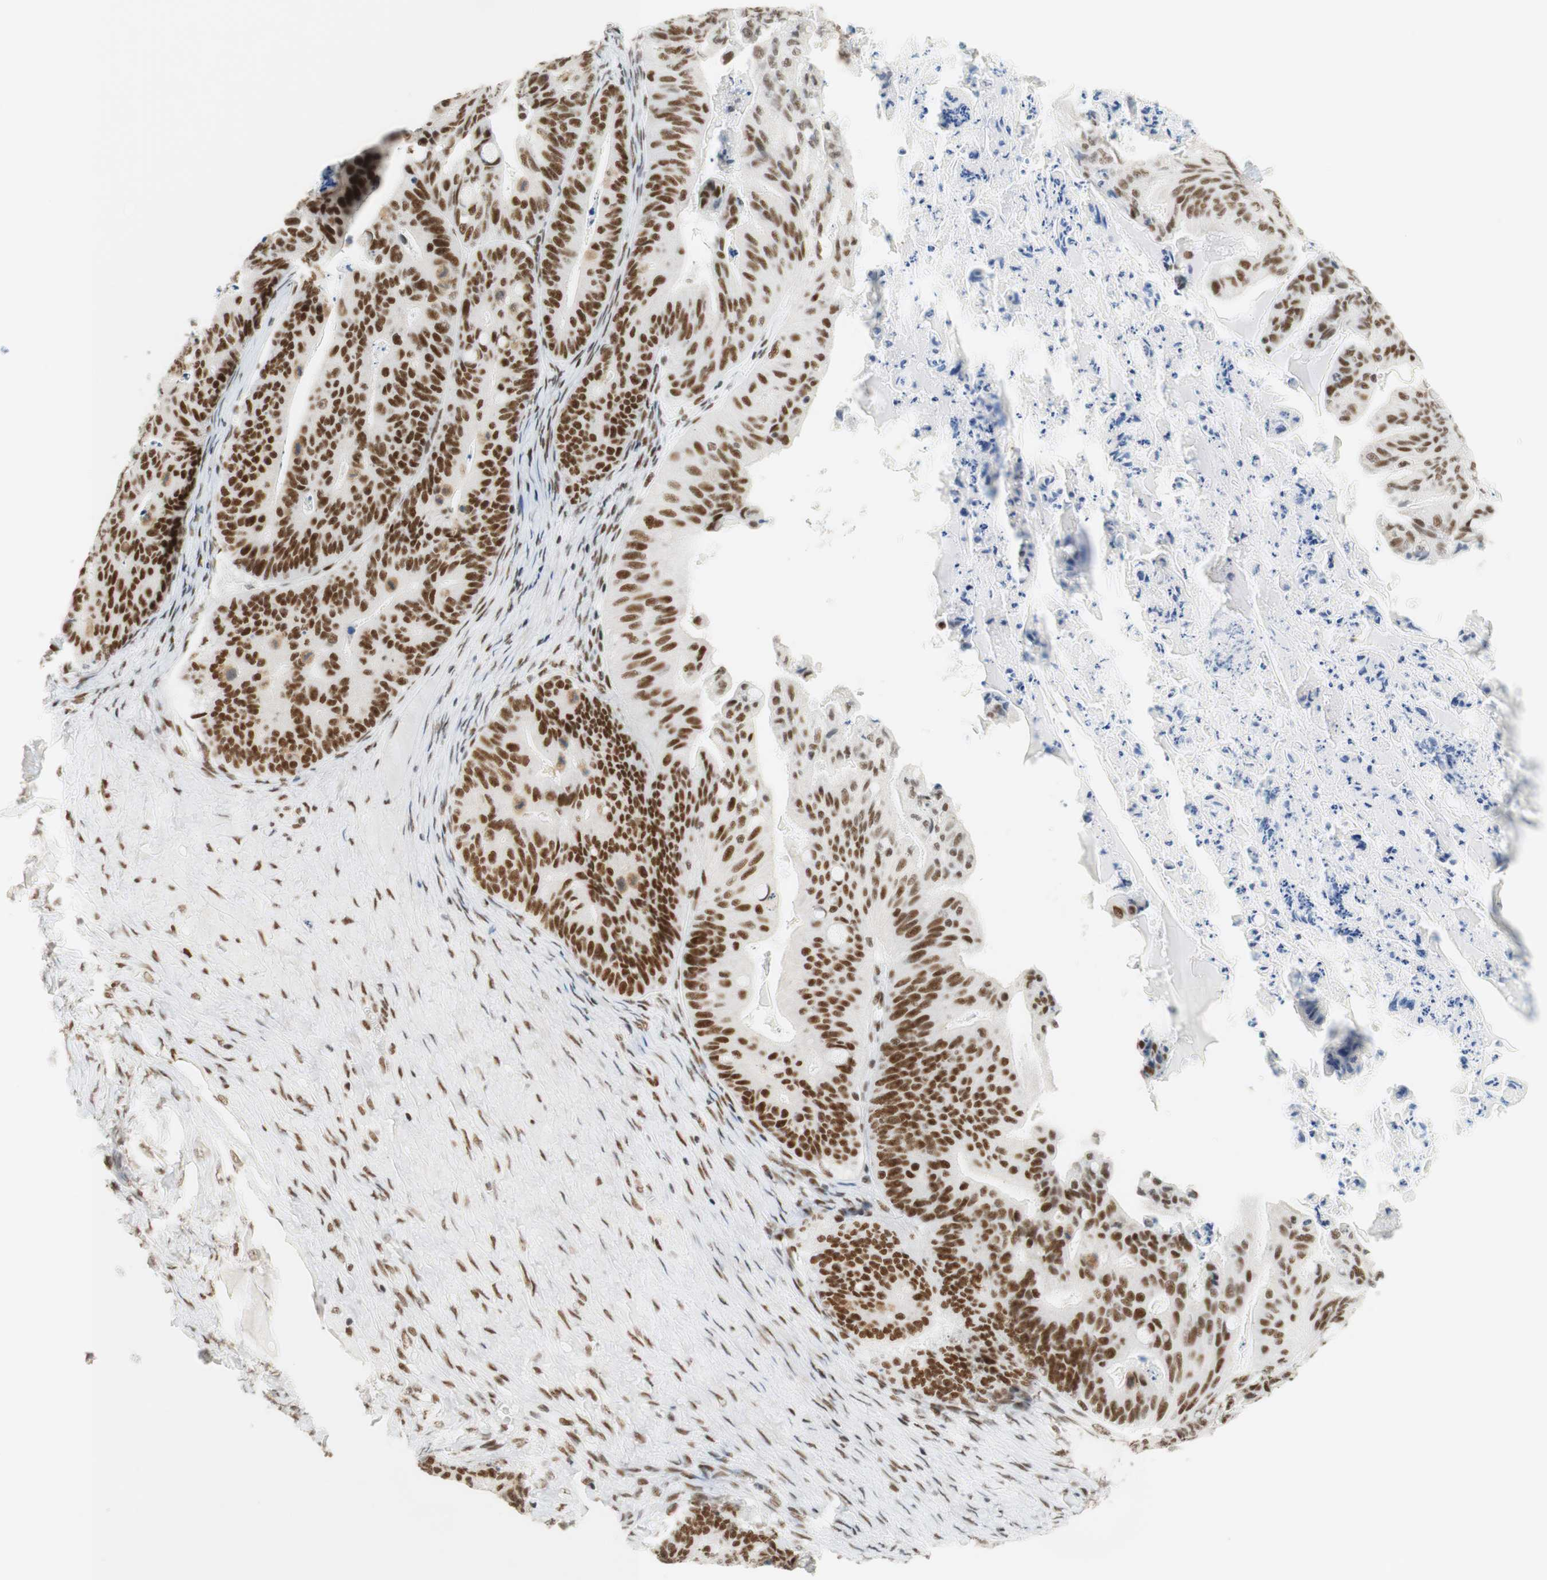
{"staining": {"intensity": "strong", "quantity": ">75%", "location": "nuclear"}, "tissue": "ovarian cancer", "cell_type": "Tumor cells", "image_type": "cancer", "snomed": [{"axis": "morphology", "description": "Cystadenocarcinoma, mucinous, NOS"}, {"axis": "topography", "description": "Ovary"}], "caption": "Immunohistochemical staining of ovarian cancer demonstrates strong nuclear protein positivity in approximately >75% of tumor cells.", "gene": "RNF20", "patient": {"sex": "female", "age": 37}}